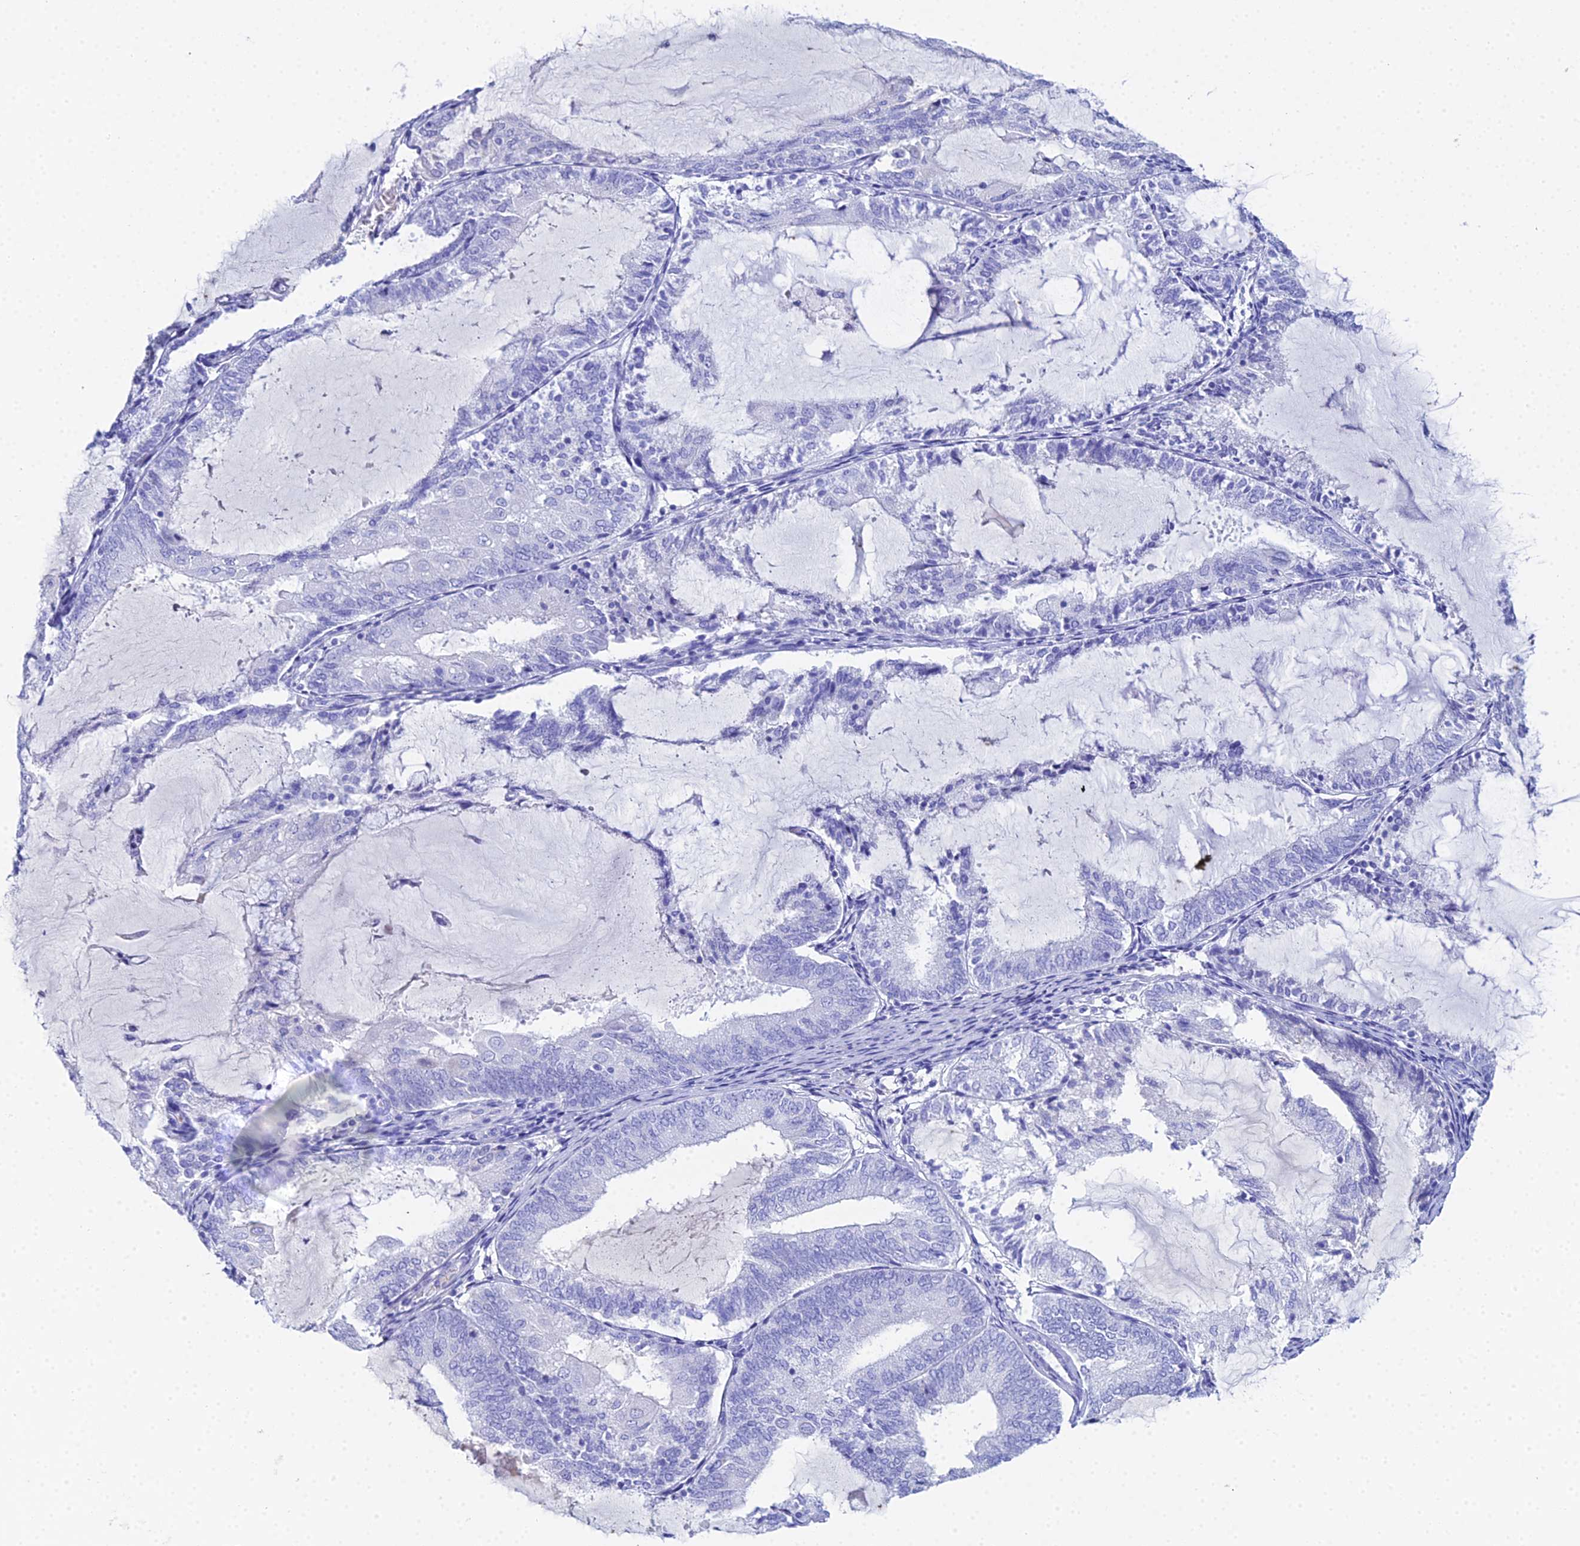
{"staining": {"intensity": "negative", "quantity": "none", "location": "none"}, "tissue": "endometrial cancer", "cell_type": "Tumor cells", "image_type": "cancer", "snomed": [{"axis": "morphology", "description": "Adenocarcinoma, NOS"}, {"axis": "topography", "description": "Endometrium"}], "caption": "Endometrial cancer stained for a protein using IHC displays no expression tumor cells.", "gene": "CELA3A", "patient": {"sex": "female", "age": 81}}